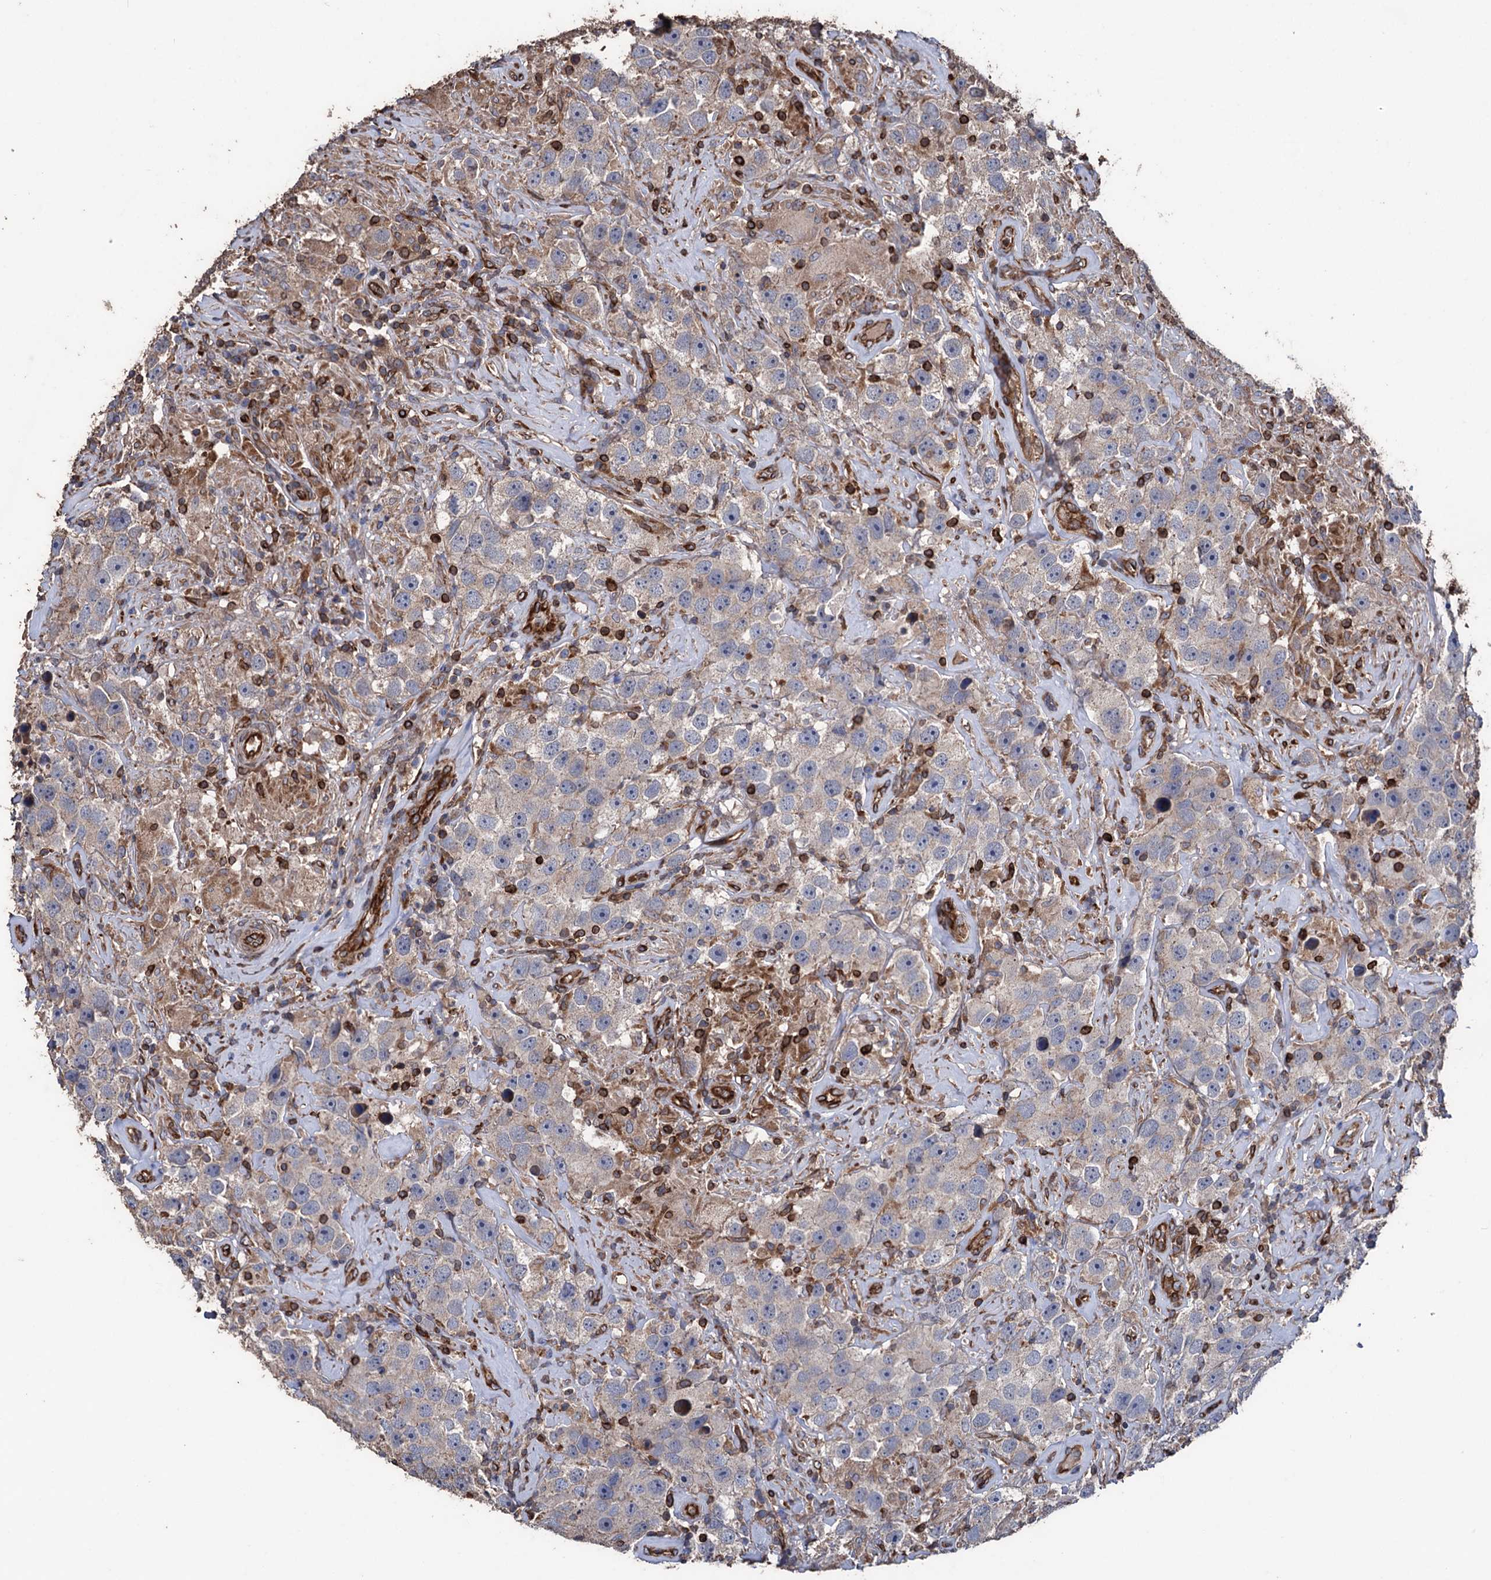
{"staining": {"intensity": "weak", "quantity": "<25%", "location": "cytoplasmic/membranous"}, "tissue": "testis cancer", "cell_type": "Tumor cells", "image_type": "cancer", "snomed": [{"axis": "morphology", "description": "Seminoma, NOS"}, {"axis": "topography", "description": "Testis"}], "caption": "Immunohistochemistry (IHC) histopathology image of human testis cancer stained for a protein (brown), which exhibits no staining in tumor cells.", "gene": "STING1", "patient": {"sex": "male", "age": 49}}